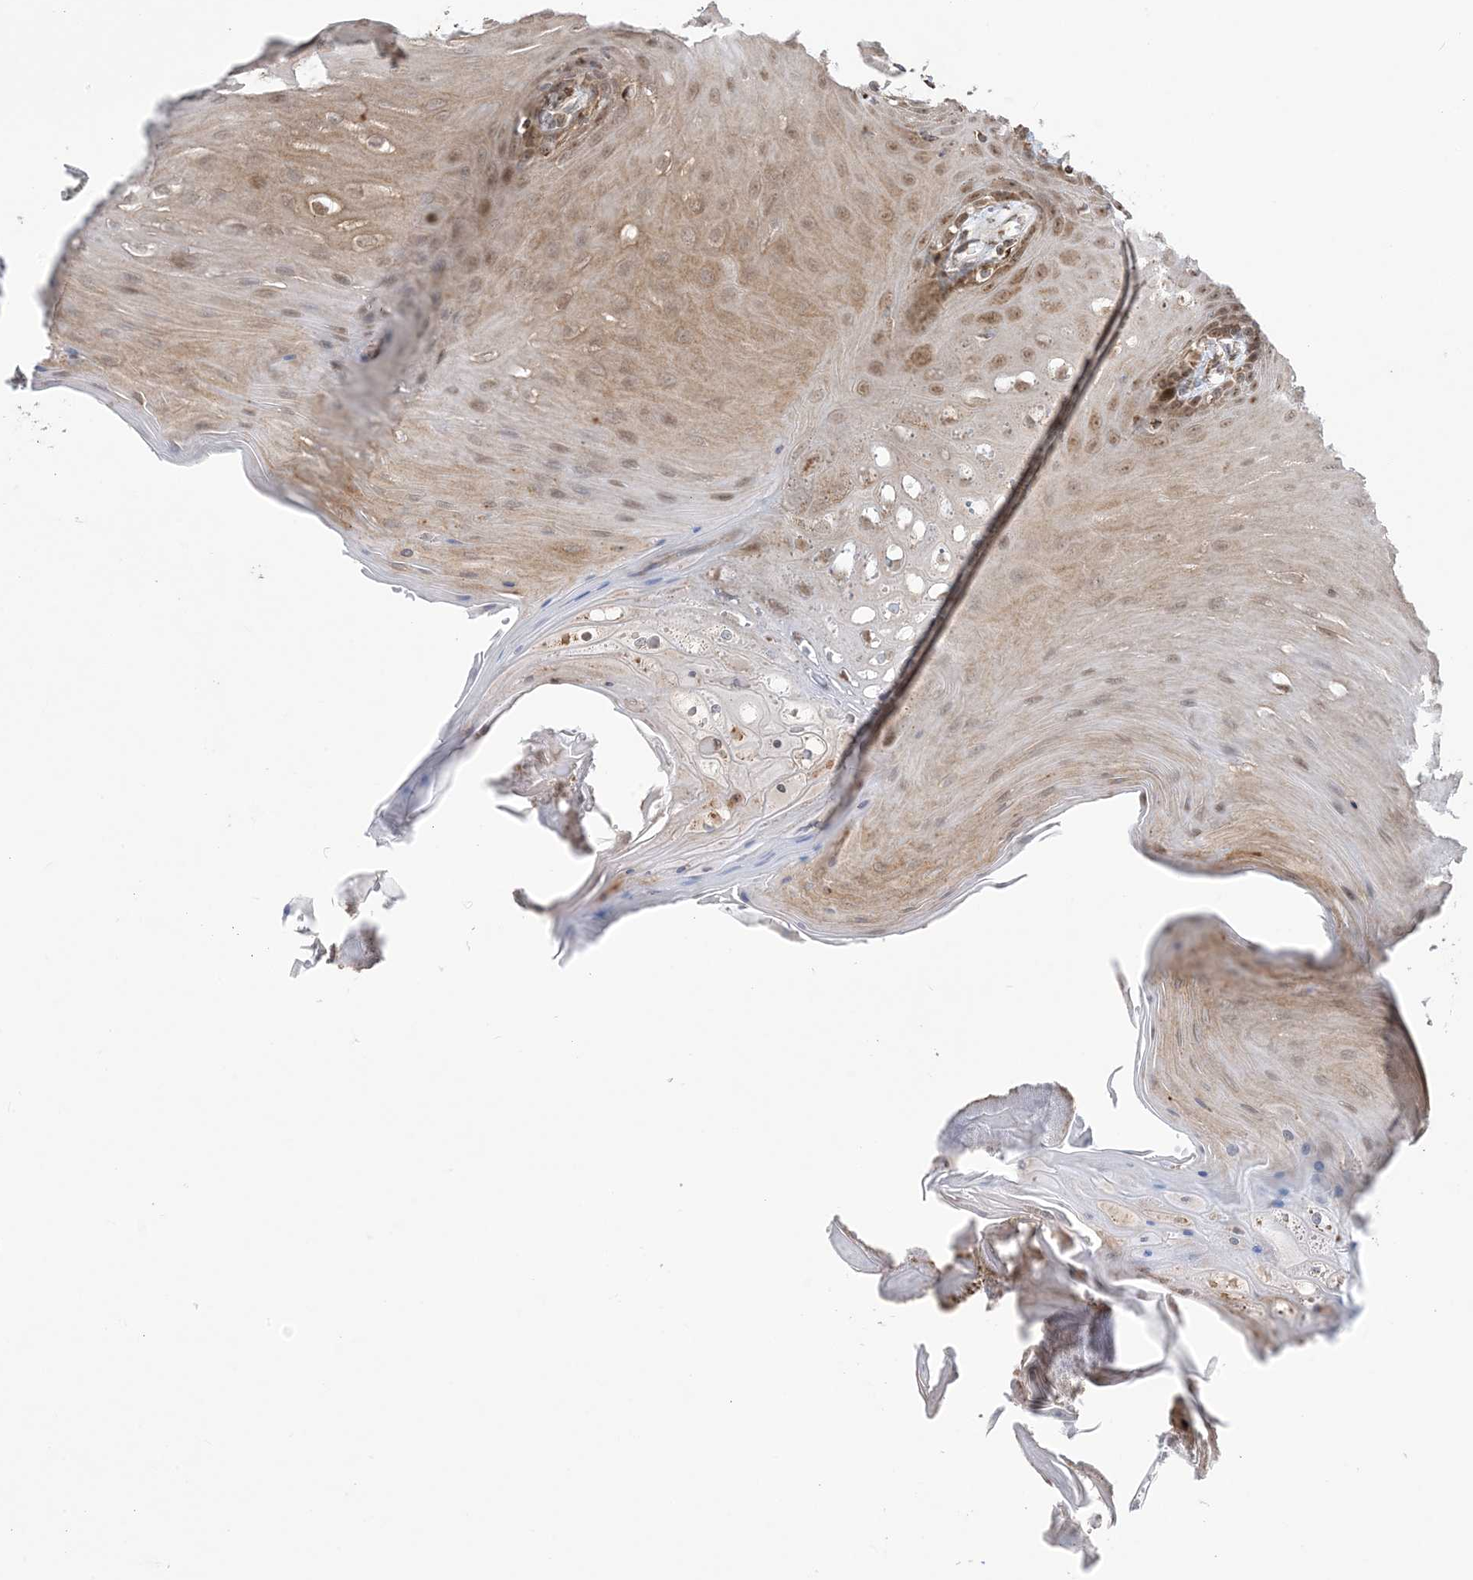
{"staining": {"intensity": "moderate", "quantity": ">75%", "location": "cytoplasmic/membranous,nuclear"}, "tissue": "oral mucosa", "cell_type": "Squamous epithelial cells", "image_type": "normal", "snomed": [{"axis": "morphology", "description": "Normal tissue, NOS"}, {"axis": "morphology", "description": "Squamous cell carcinoma, NOS"}, {"axis": "topography", "description": "Skeletal muscle"}, {"axis": "topography", "description": "Oral tissue"}, {"axis": "topography", "description": "Salivary gland"}, {"axis": "topography", "description": "Head-Neck"}], "caption": "This micrograph shows immunohistochemistry (IHC) staining of benign oral mucosa, with medium moderate cytoplasmic/membranous,nuclear staining in approximately >75% of squamous epithelial cells.", "gene": "MAPKBP1", "patient": {"sex": "male", "age": 54}}